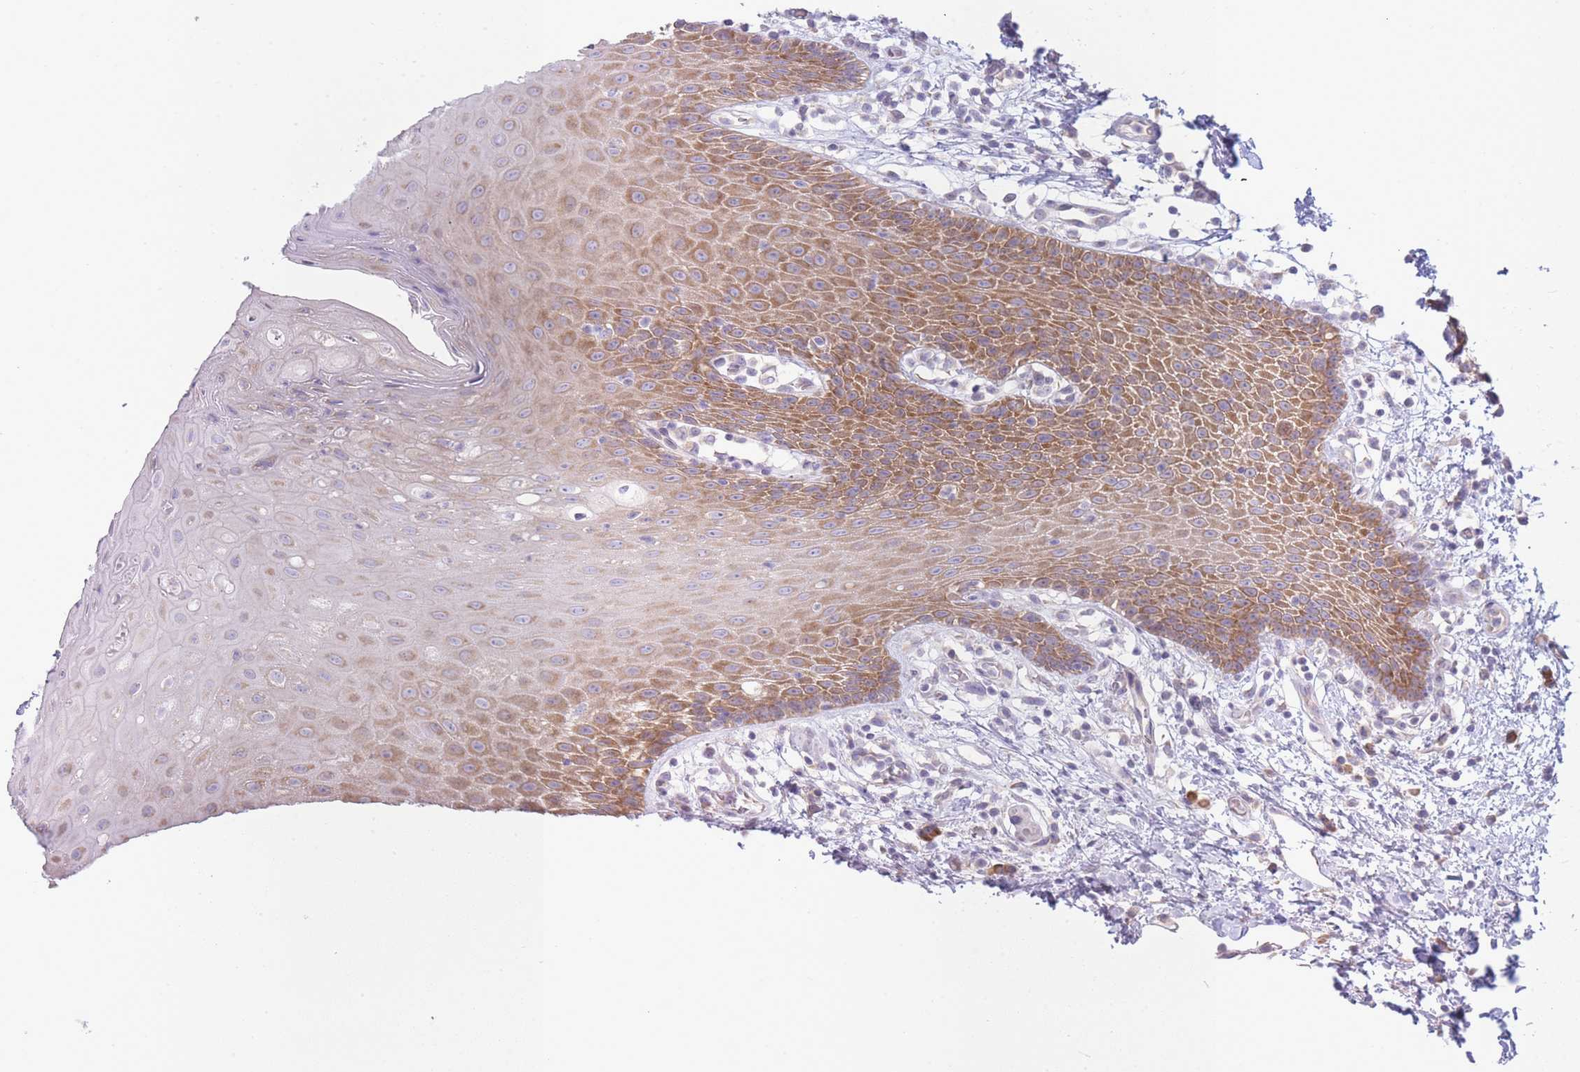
{"staining": {"intensity": "moderate", "quantity": "25%-75%", "location": "cytoplasmic/membranous"}, "tissue": "oral mucosa", "cell_type": "Squamous epithelial cells", "image_type": "normal", "snomed": [{"axis": "morphology", "description": "Normal tissue, NOS"}, {"axis": "topography", "description": "Oral tissue"}, {"axis": "topography", "description": "Tounge, NOS"}], "caption": "Approximately 25%-75% of squamous epithelial cells in normal oral mucosa display moderate cytoplasmic/membranous protein expression as visualized by brown immunohistochemical staining.", "gene": "OR5L1", "patient": {"sex": "female", "age": 59}}